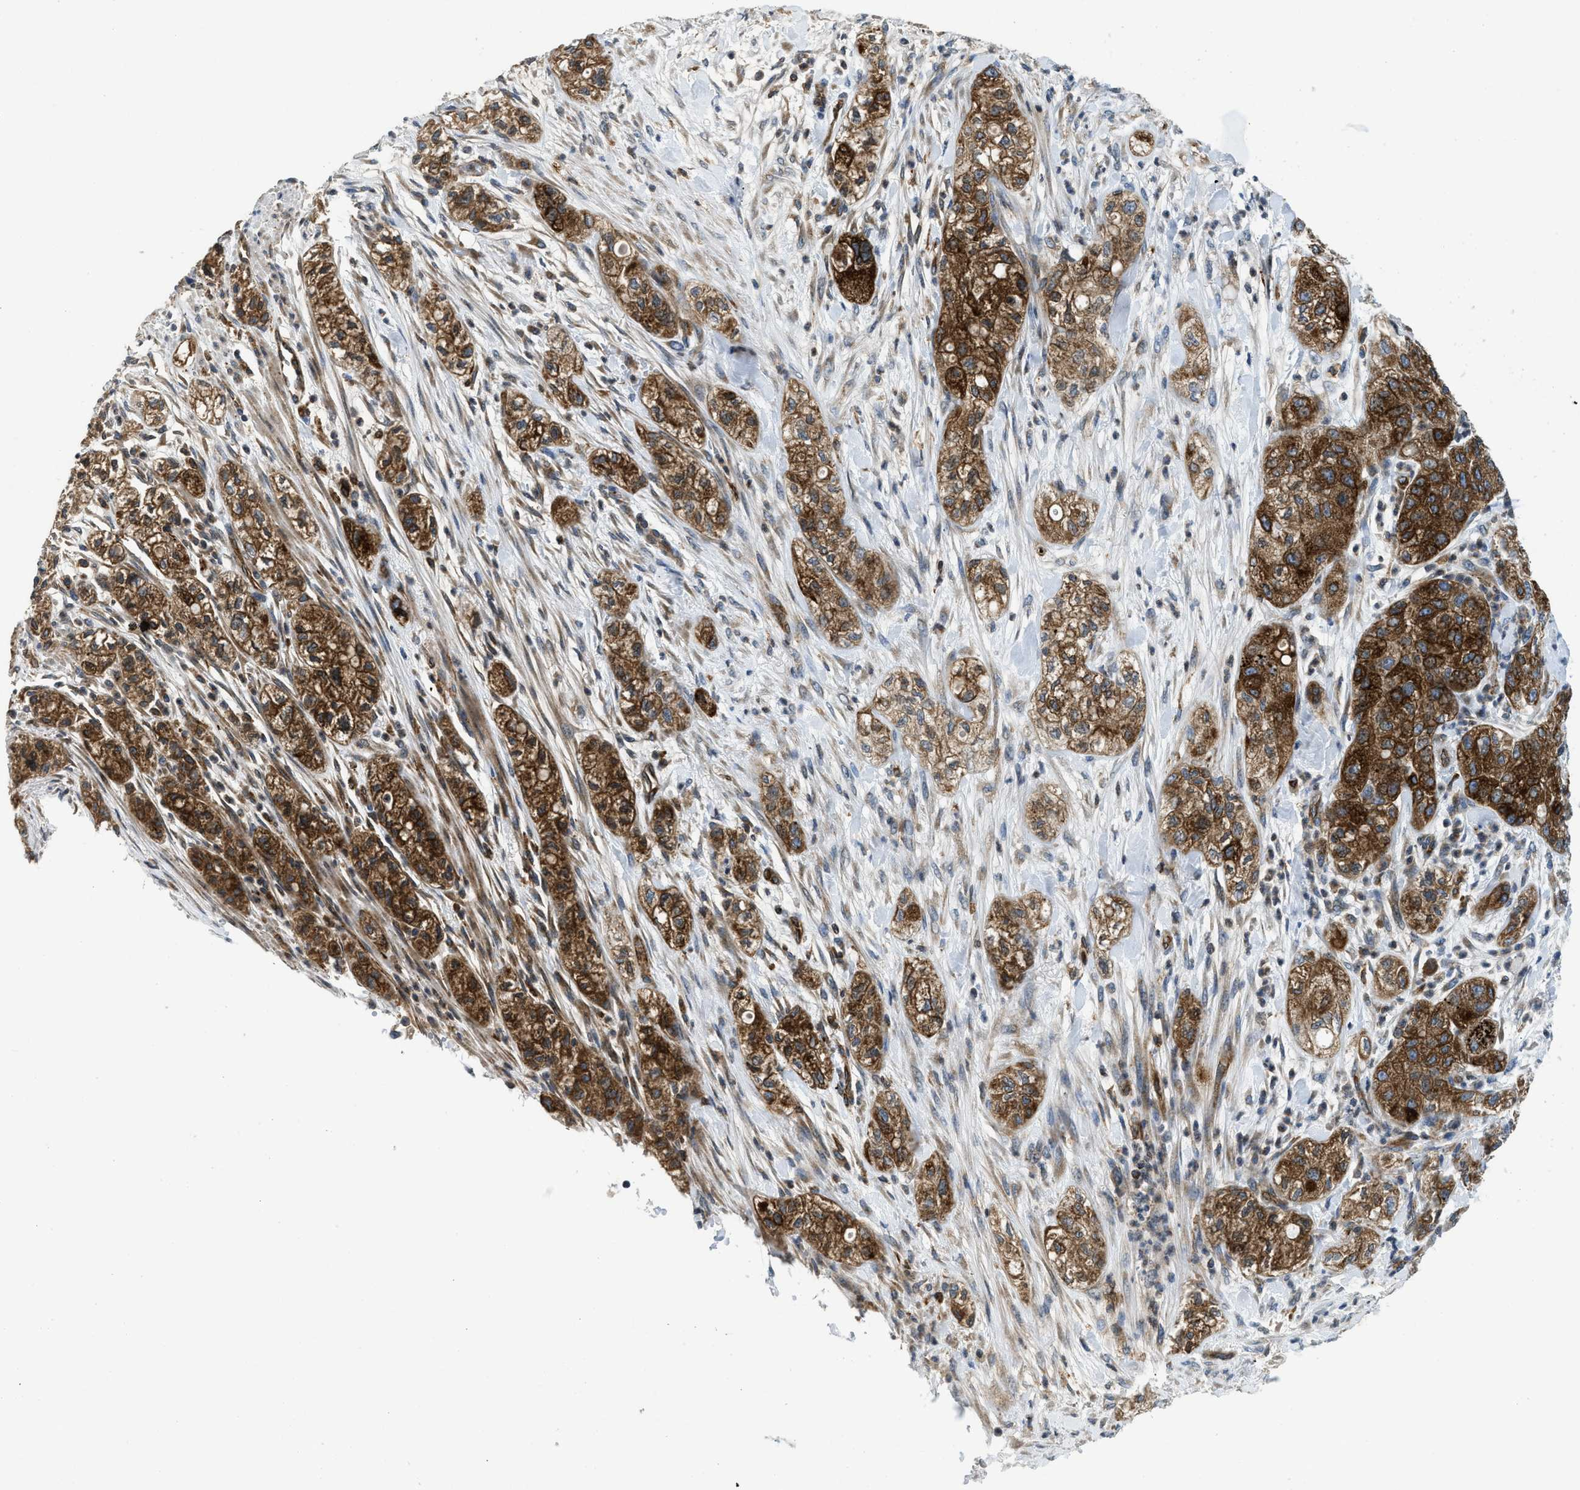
{"staining": {"intensity": "strong", "quantity": ">75%", "location": "cytoplasmic/membranous"}, "tissue": "pancreatic cancer", "cell_type": "Tumor cells", "image_type": "cancer", "snomed": [{"axis": "morphology", "description": "Adenocarcinoma, NOS"}, {"axis": "topography", "description": "Pancreas"}], "caption": "An immunohistochemistry histopathology image of tumor tissue is shown. Protein staining in brown shows strong cytoplasmic/membranous positivity in pancreatic cancer (adenocarcinoma) within tumor cells.", "gene": "BCAP31", "patient": {"sex": "female", "age": 78}}